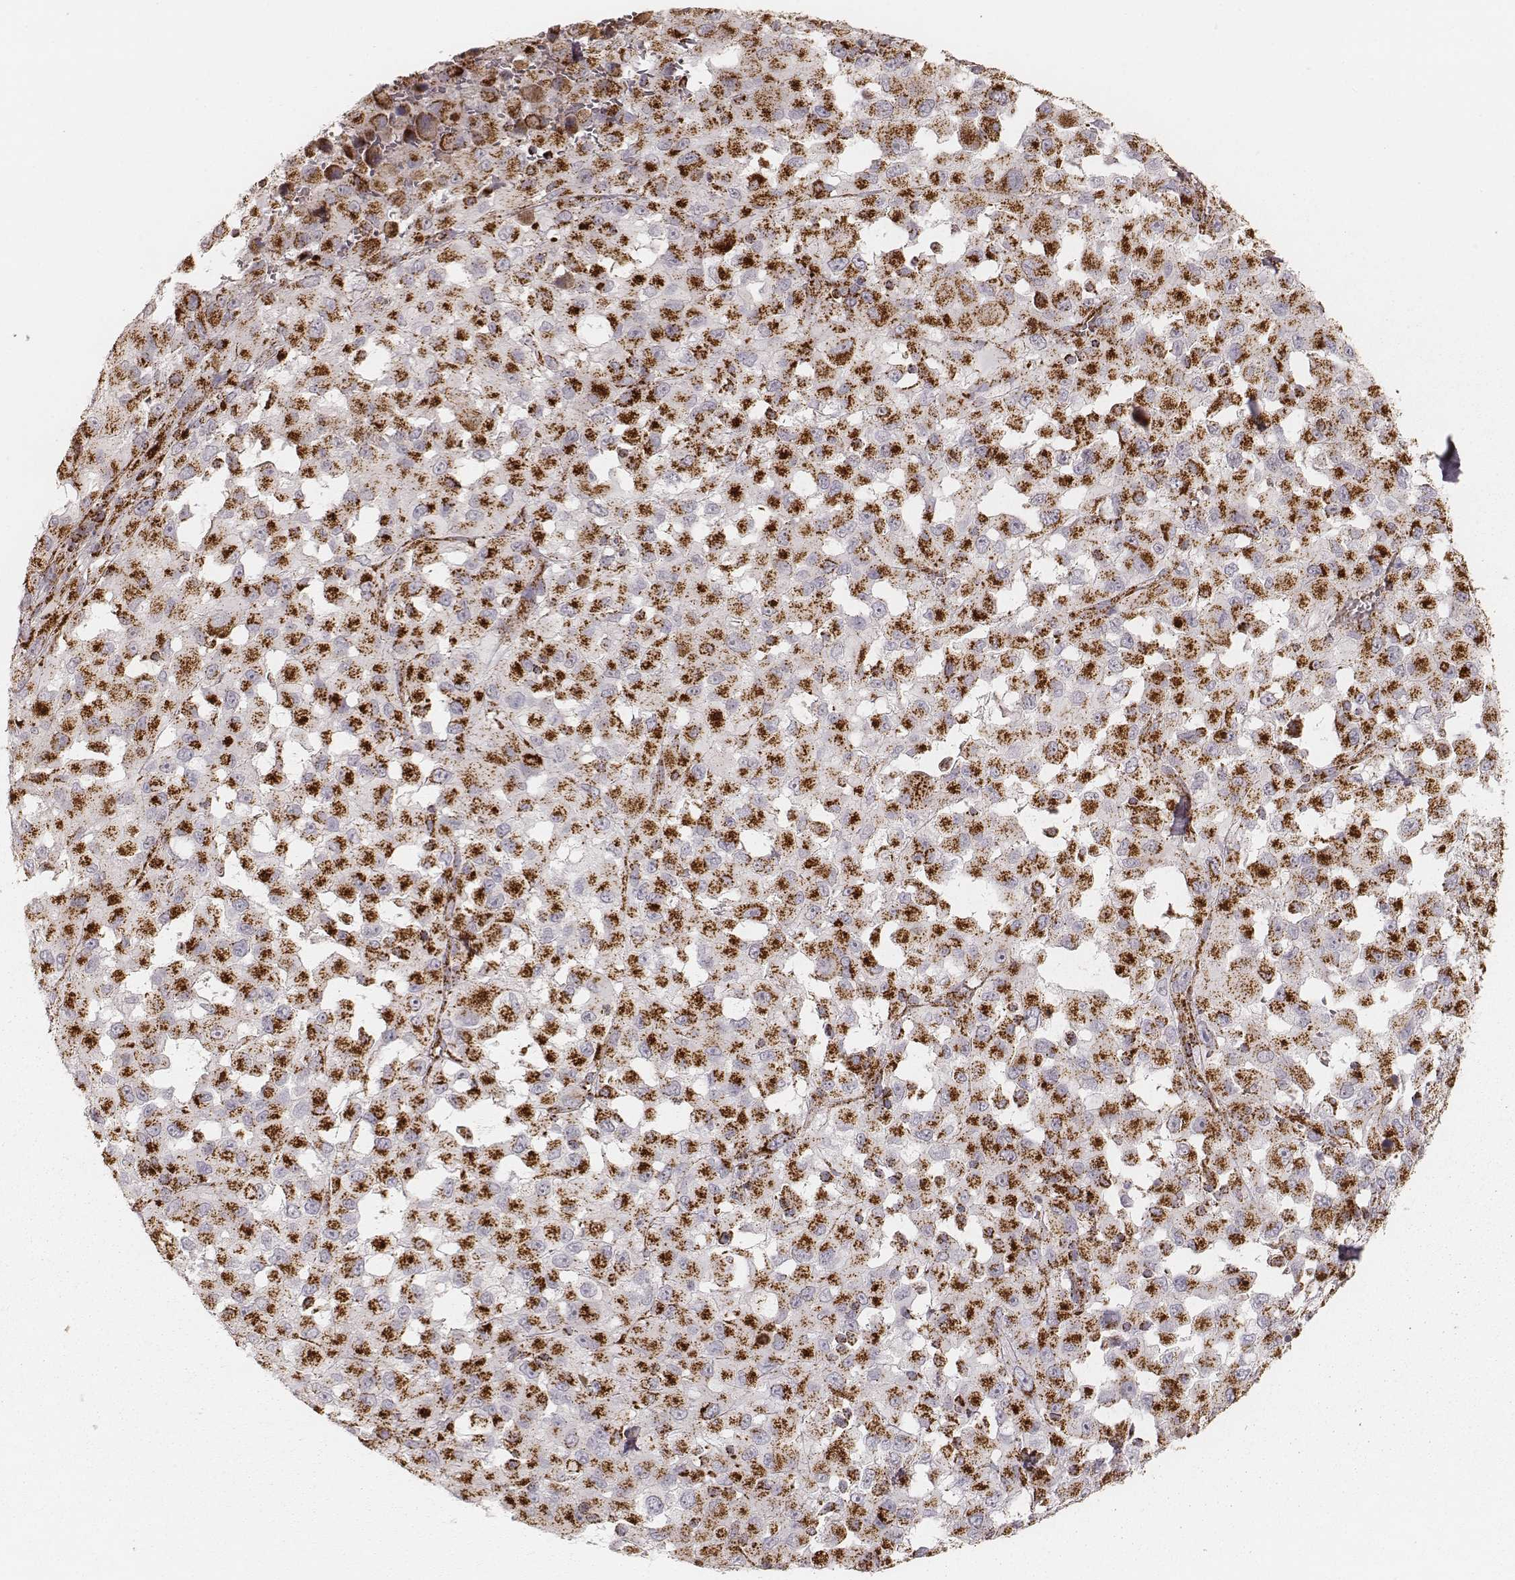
{"staining": {"intensity": "strong", "quantity": ">75%", "location": "cytoplasmic/membranous"}, "tissue": "melanoma", "cell_type": "Tumor cells", "image_type": "cancer", "snomed": [{"axis": "morphology", "description": "Malignant melanoma, Metastatic site"}, {"axis": "topography", "description": "Lymph node"}], "caption": "IHC histopathology image of neoplastic tissue: melanoma stained using immunohistochemistry (IHC) demonstrates high levels of strong protein expression localized specifically in the cytoplasmic/membranous of tumor cells, appearing as a cytoplasmic/membranous brown color.", "gene": "CS", "patient": {"sex": "male", "age": 50}}